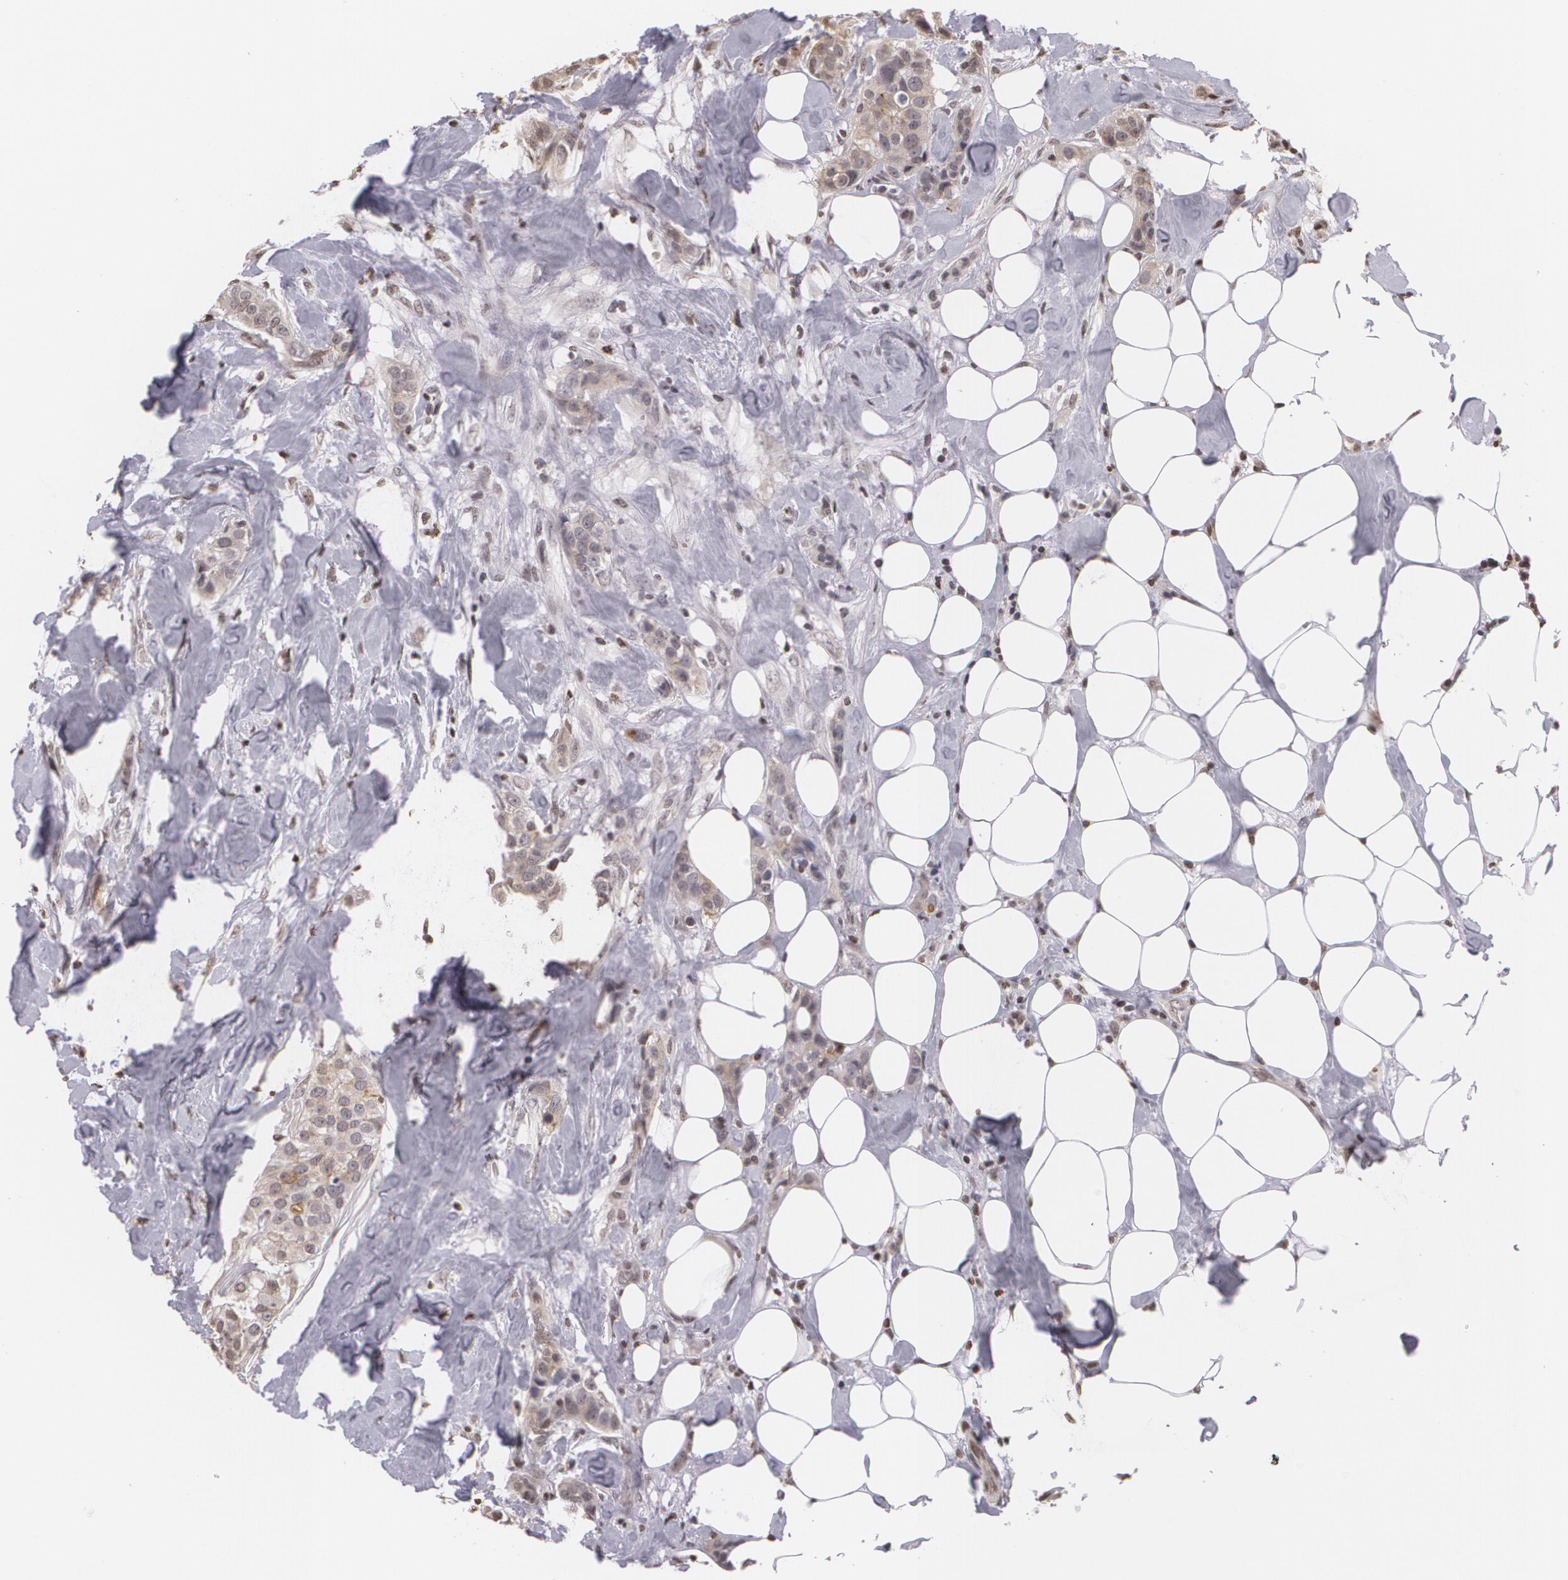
{"staining": {"intensity": "moderate", "quantity": "25%-75%", "location": "cytoplasmic/membranous"}, "tissue": "breast cancer", "cell_type": "Tumor cells", "image_type": "cancer", "snomed": [{"axis": "morphology", "description": "Duct carcinoma"}, {"axis": "topography", "description": "Breast"}], "caption": "The immunohistochemical stain highlights moderate cytoplasmic/membranous staining in tumor cells of intraductal carcinoma (breast) tissue.", "gene": "MUC1", "patient": {"sex": "female", "age": 45}}